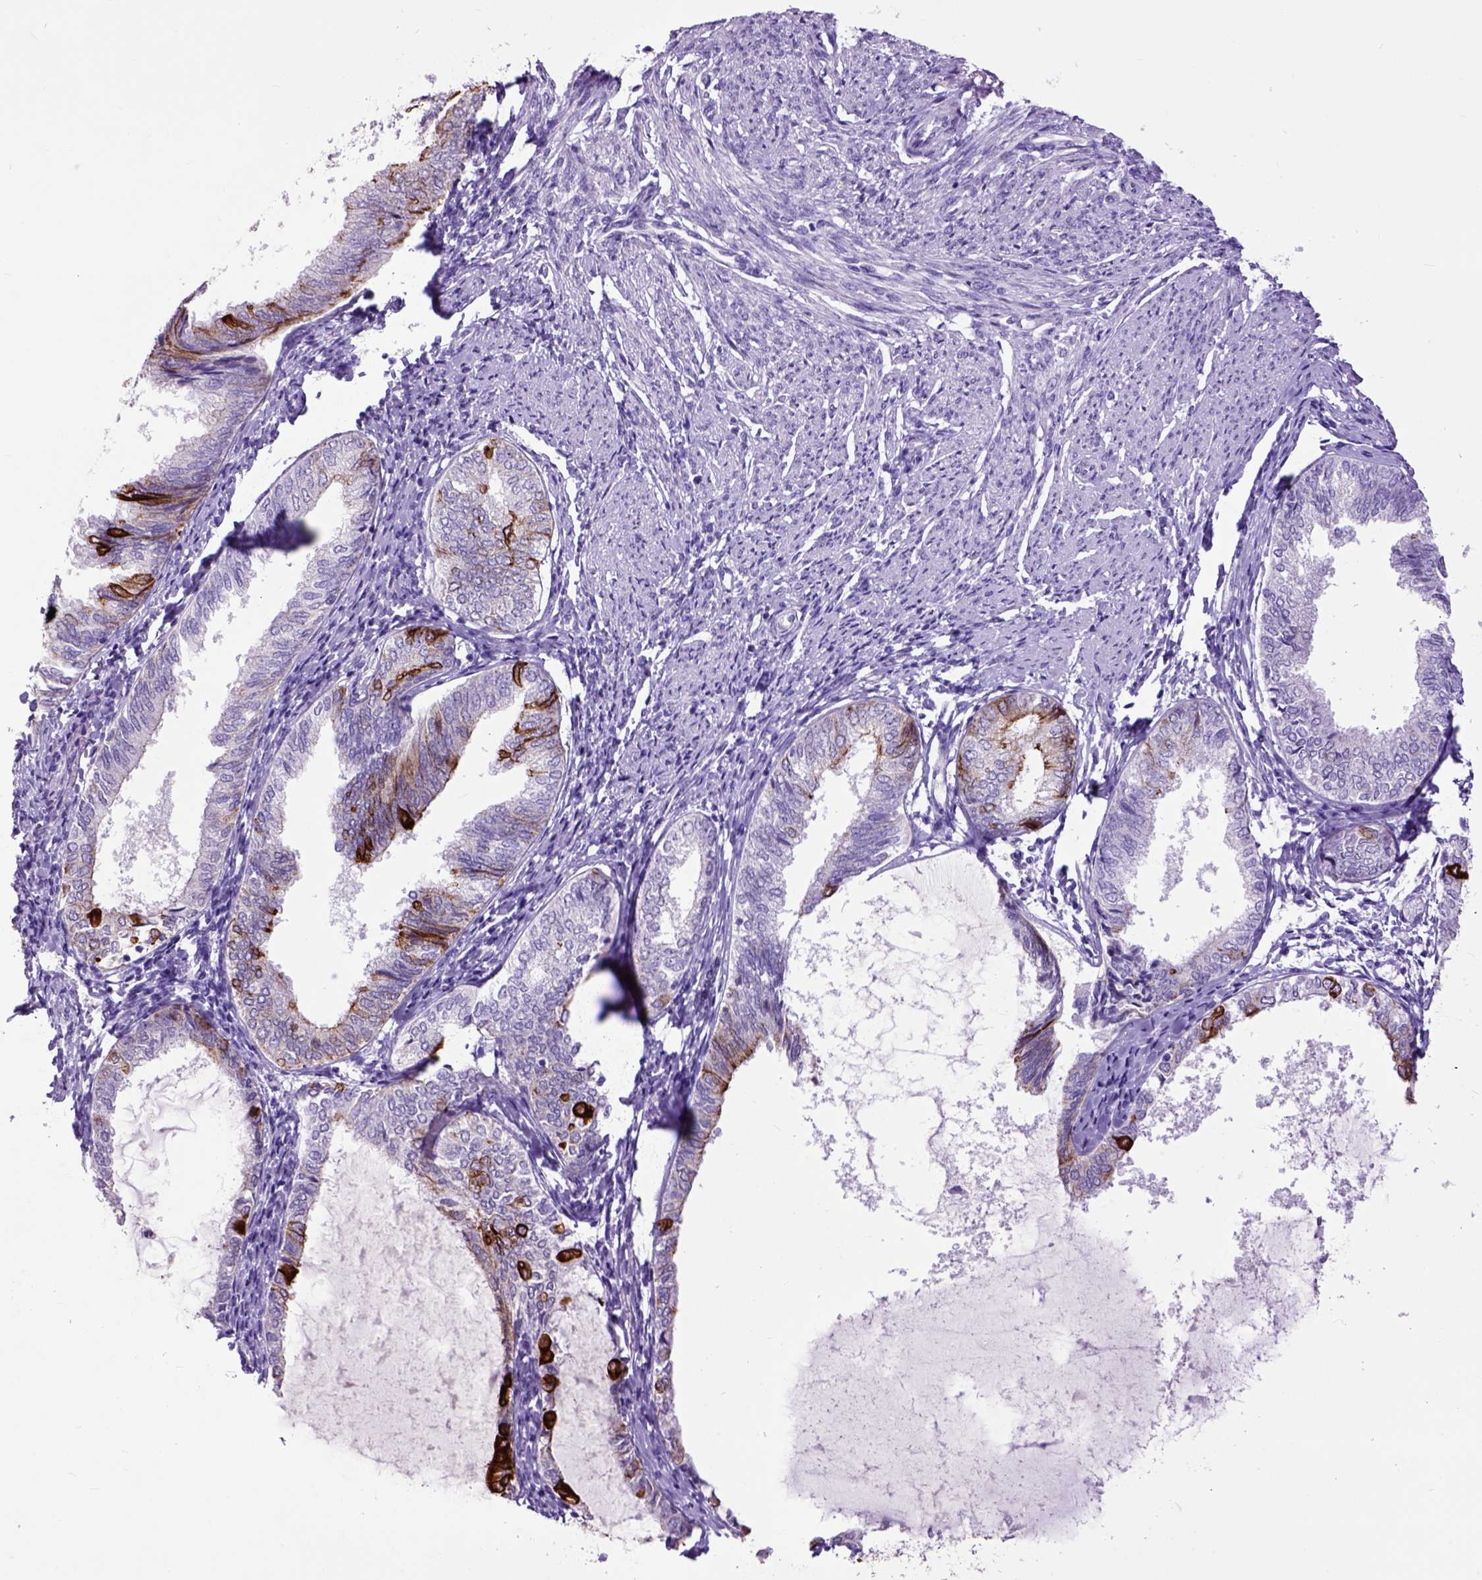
{"staining": {"intensity": "strong", "quantity": "<25%", "location": "cytoplasmic/membranous"}, "tissue": "endometrial cancer", "cell_type": "Tumor cells", "image_type": "cancer", "snomed": [{"axis": "morphology", "description": "Adenocarcinoma, NOS"}, {"axis": "topography", "description": "Endometrium"}], "caption": "Tumor cells display strong cytoplasmic/membranous positivity in about <25% of cells in endometrial adenocarcinoma.", "gene": "RAB25", "patient": {"sex": "female", "age": 68}}